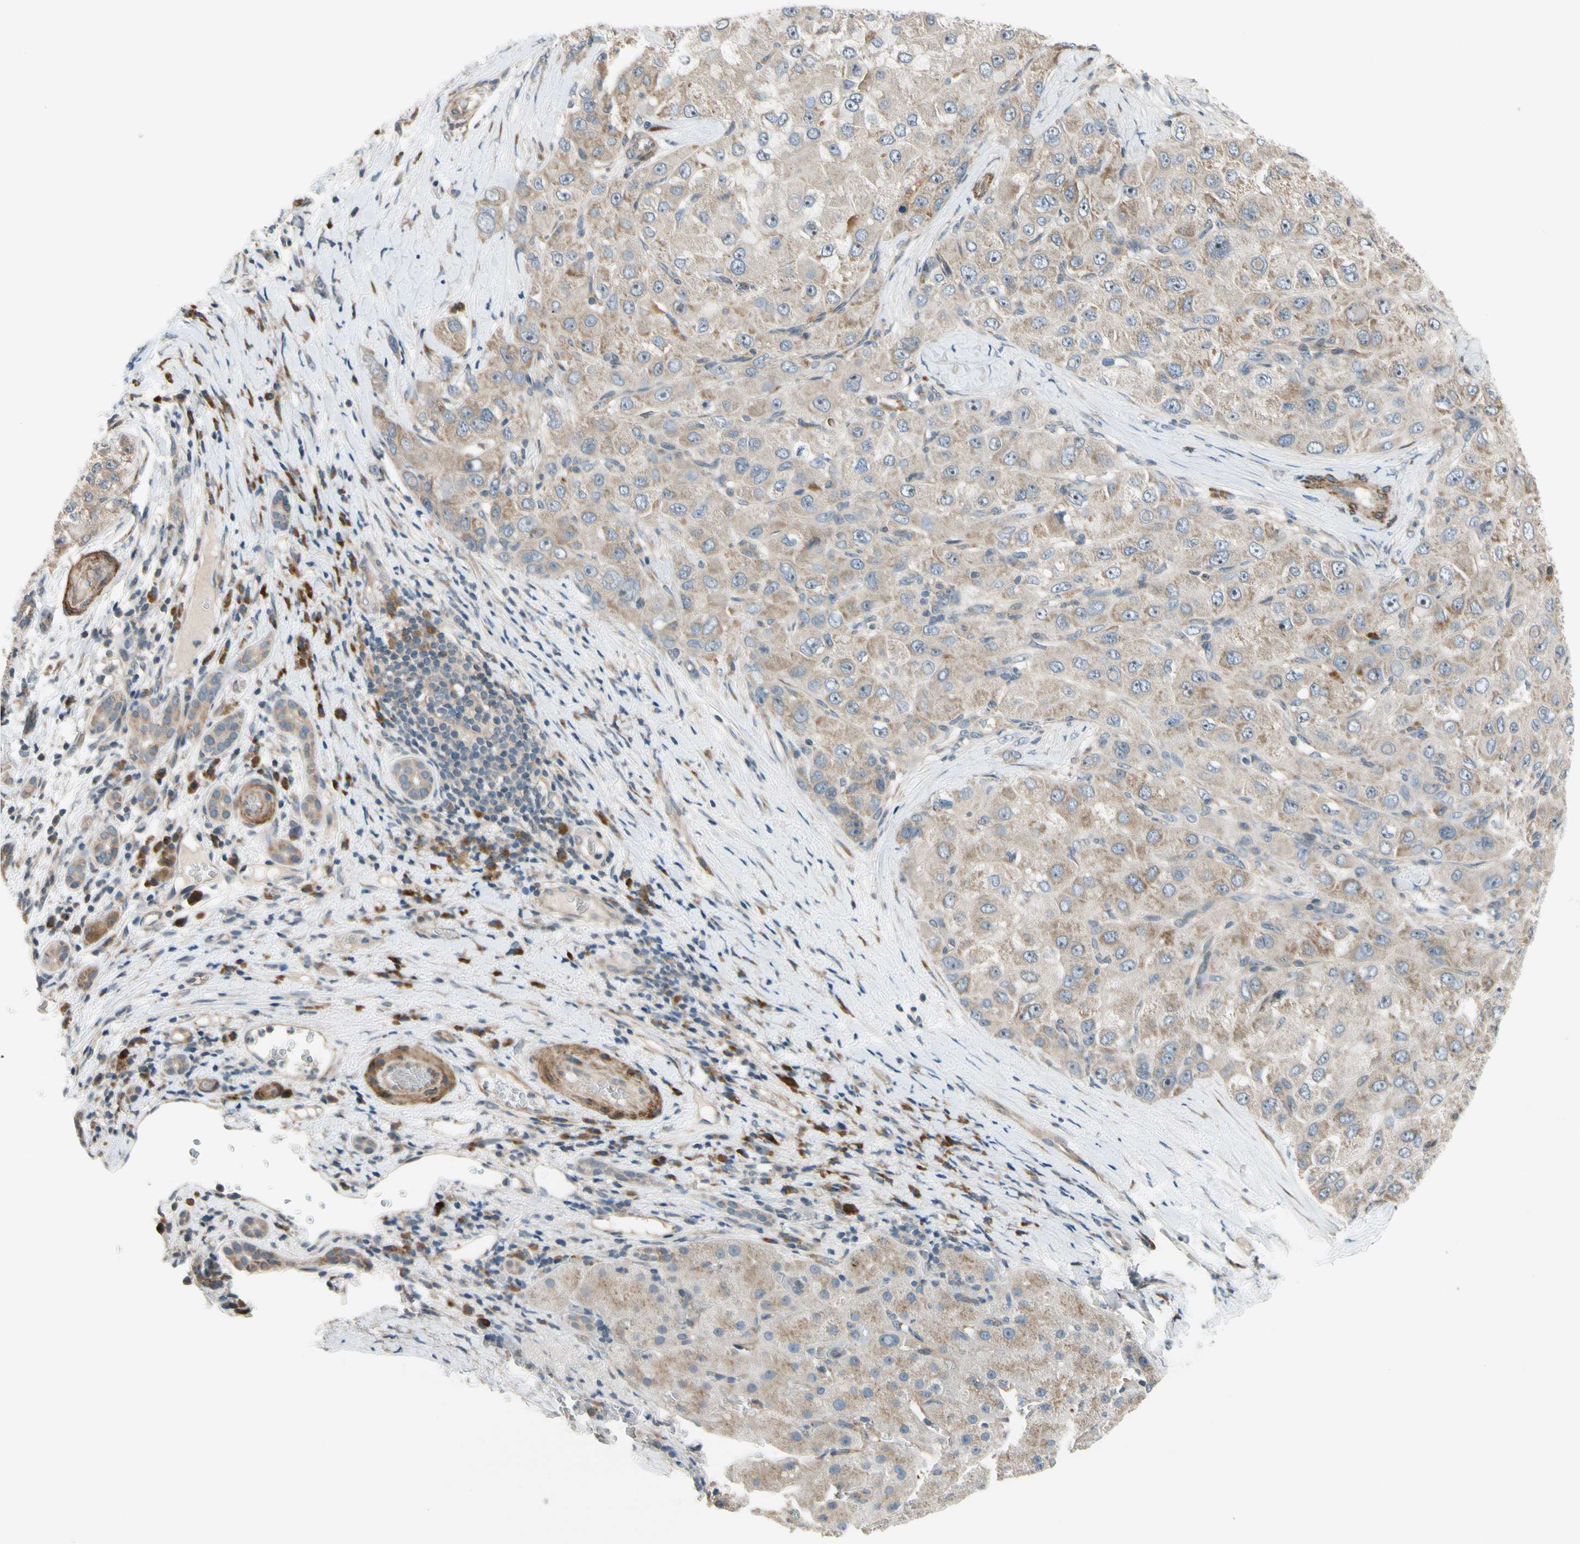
{"staining": {"intensity": "weak", "quantity": "25%-75%", "location": "cytoplasmic/membranous"}, "tissue": "liver cancer", "cell_type": "Tumor cells", "image_type": "cancer", "snomed": [{"axis": "morphology", "description": "Carcinoma, Hepatocellular, NOS"}, {"axis": "topography", "description": "Liver"}], "caption": "A low amount of weak cytoplasmic/membranous positivity is present in approximately 25%-75% of tumor cells in liver cancer (hepatocellular carcinoma) tissue.", "gene": "MST1R", "patient": {"sex": "male", "age": 80}}